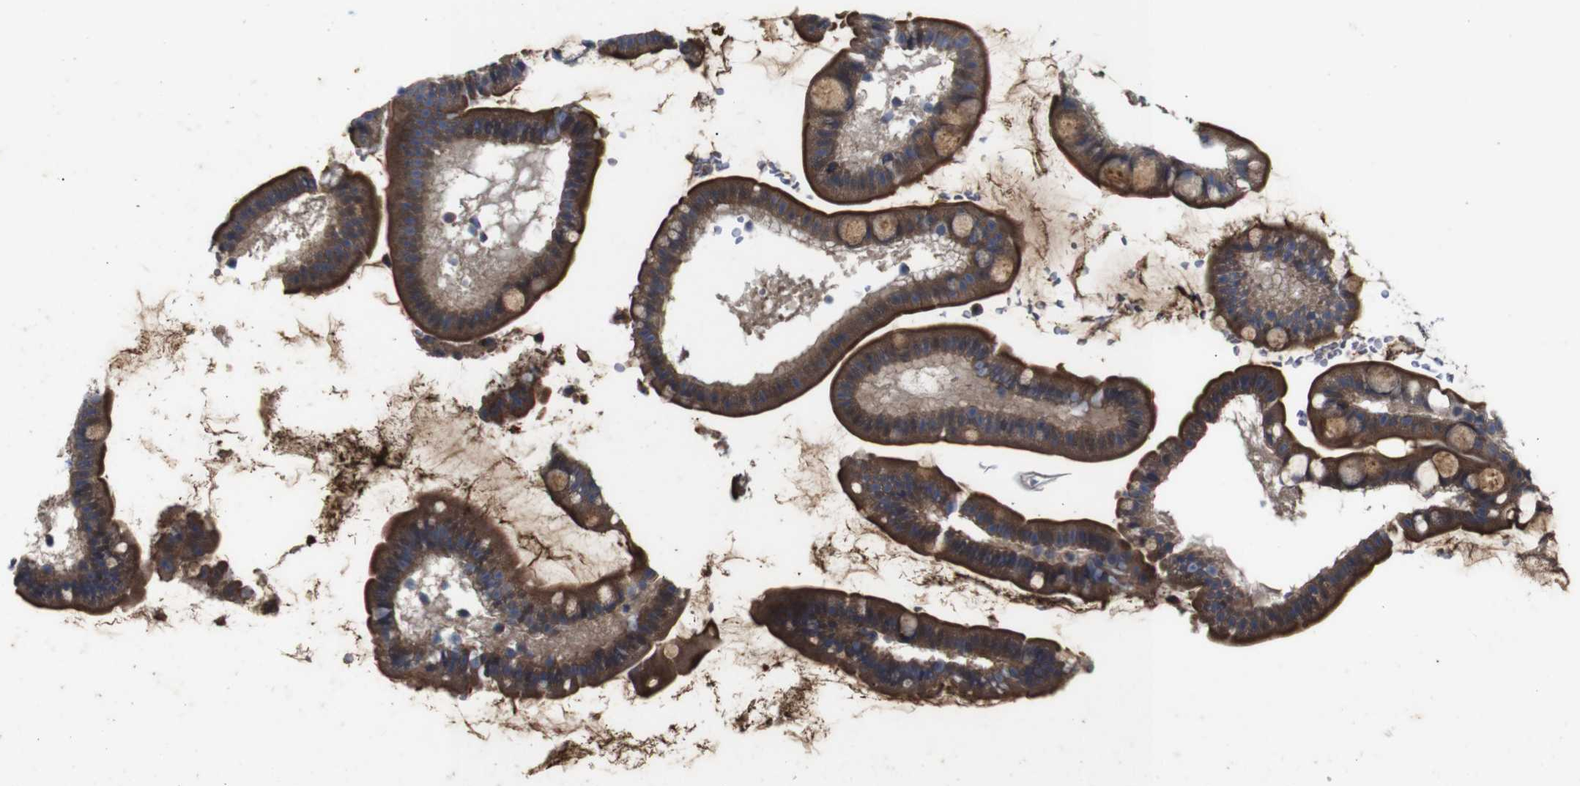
{"staining": {"intensity": "strong", "quantity": ">75%", "location": "cytoplasmic/membranous"}, "tissue": "small intestine", "cell_type": "Glandular cells", "image_type": "normal", "snomed": [{"axis": "morphology", "description": "Normal tissue, NOS"}, {"axis": "topography", "description": "Small intestine"}], "caption": "The histopathology image exhibits staining of unremarkable small intestine, revealing strong cytoplasmic/membranous protein positivity (brown color) within glandular cells. The protein of interest is stained brown, and the nuclei are stained in blue (DAB (3,3'-diaminobenzidine) IHC with brightfield microscopy, high magnification).", "gene": "PTPN1", "patient": {"sex": "female", "age": 84}}